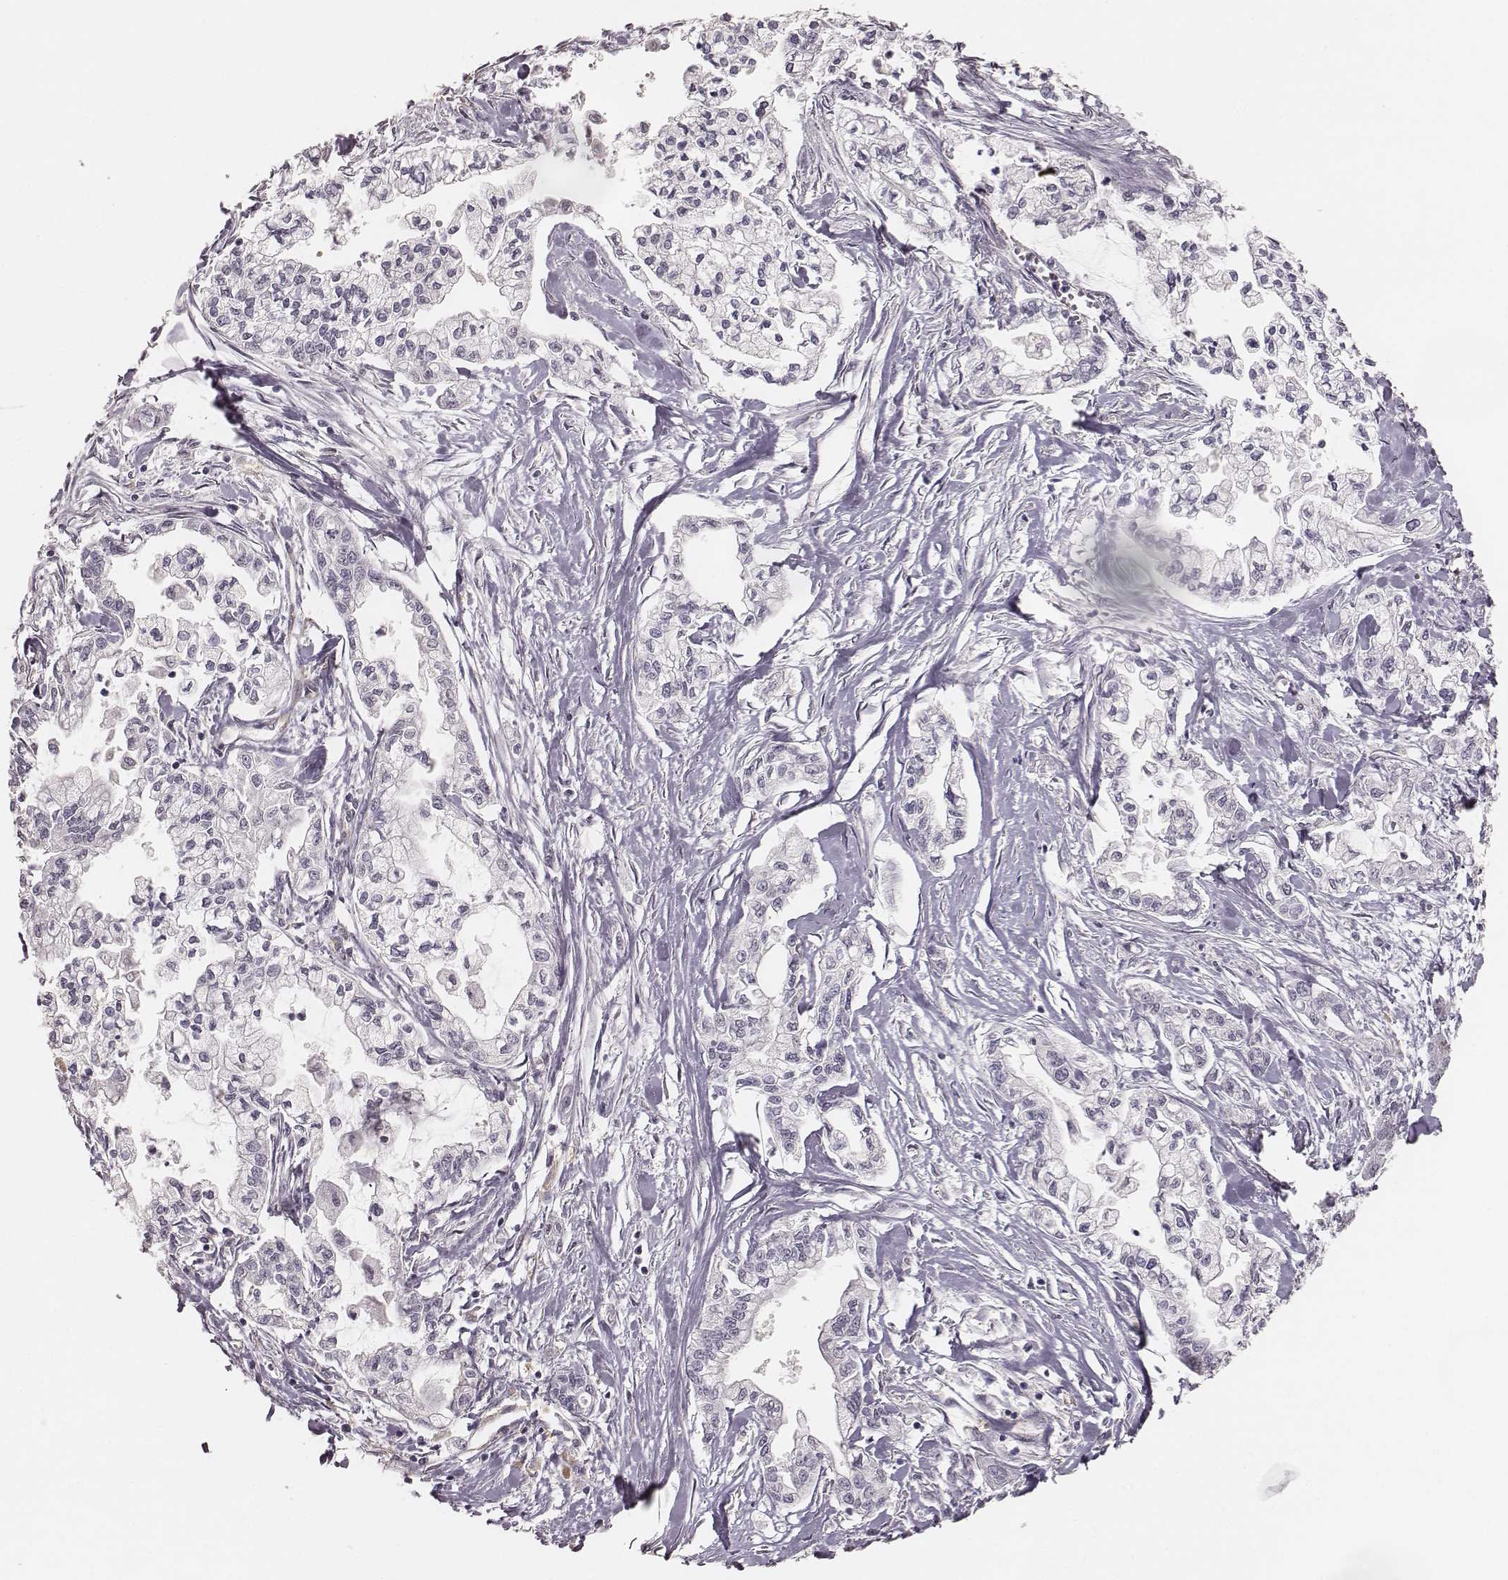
{"staining": {"intensity": "negative", "quantity": "none", "location": "none"}, "tissue": "pancreatic cancer", "cell_type": "Tumor cells", "image_type": "cancer", "snomed": [{"axis": "morphology", "description": "Adenocarcinoma, NOS"}, {"axis": "topography", "description": "Pancreas"}], "caption": "Immunohistochemical staining of adenocarcinoma (pancreatic) displays no significant expression in tumor cells.", "gene": "LY6K", "patient": {"sex": "male", "age": 54}}